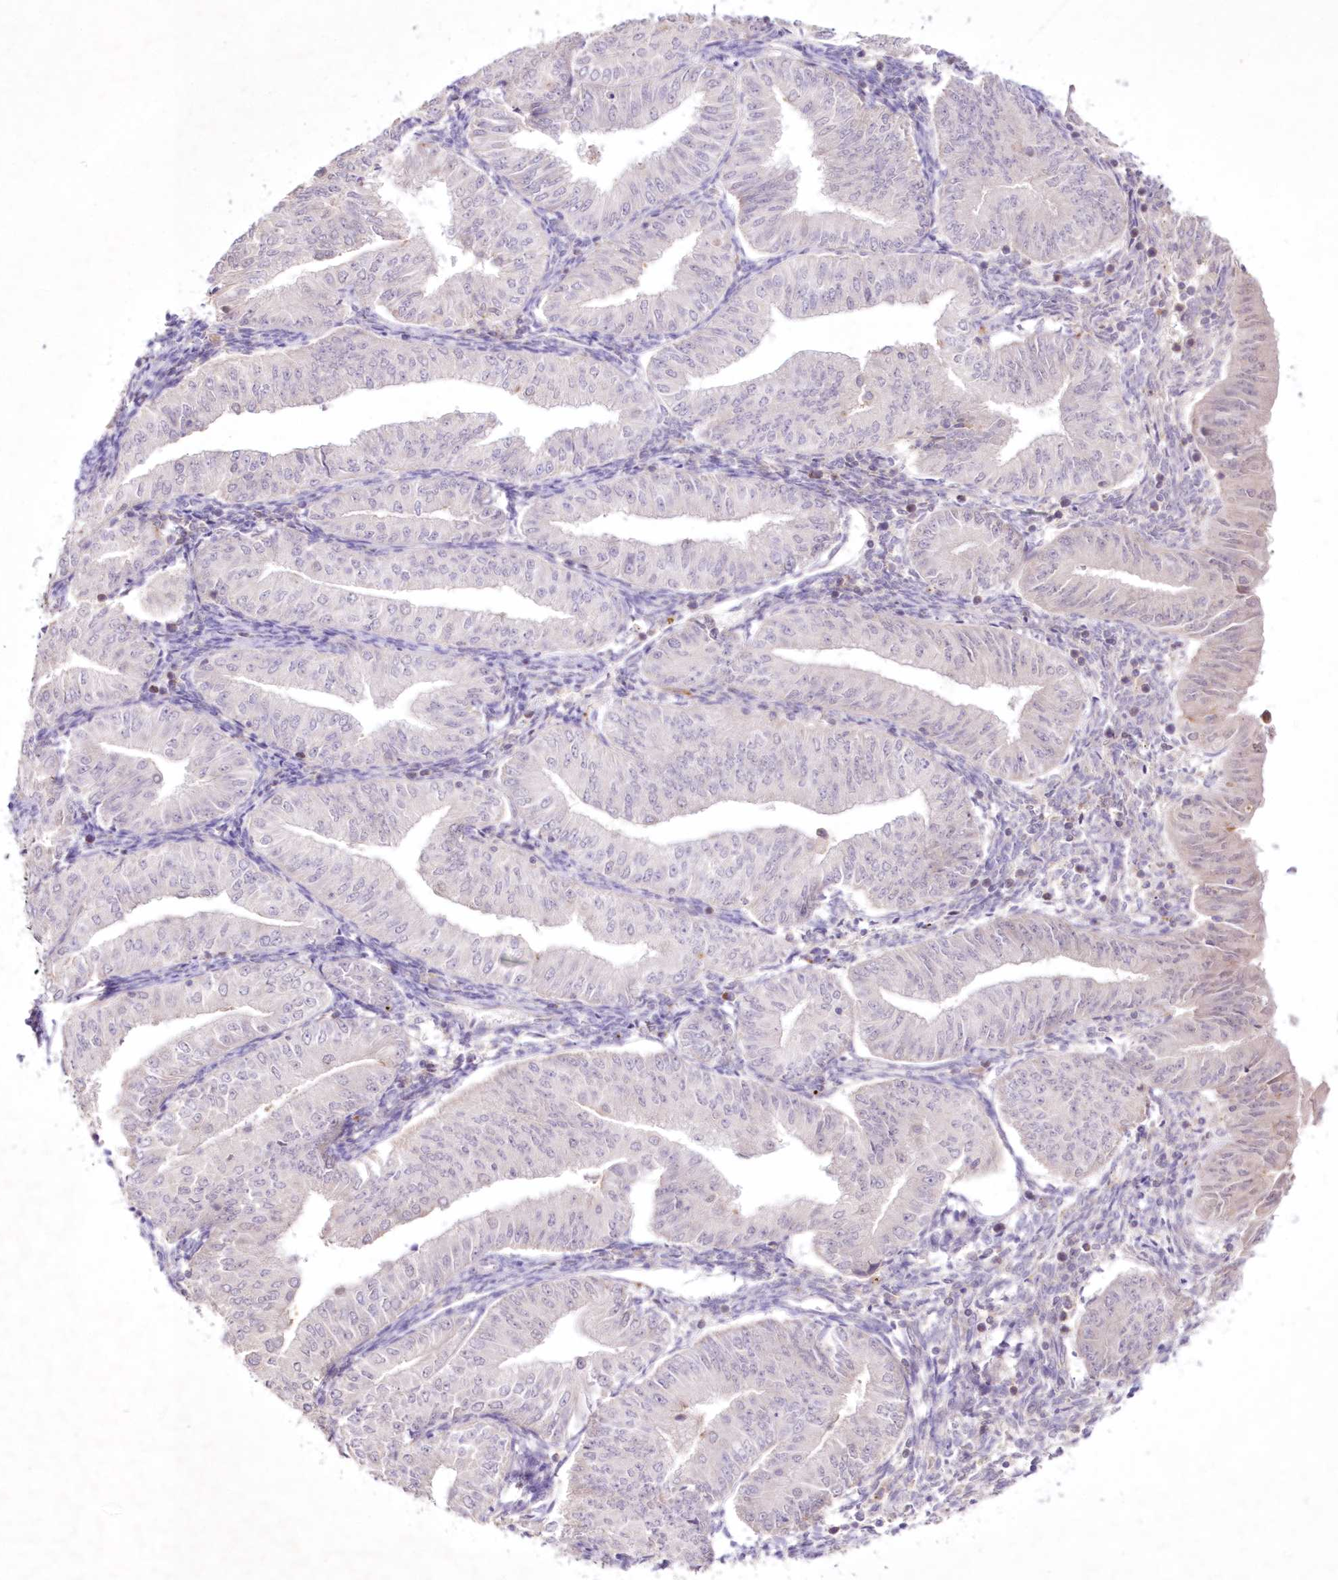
{"staining": {"intensity": "negative", "quantity": "none", "location": "none"}, "tissue": "endometrial cancer", "cell_type": "Tumor cells", "image_type": "cancer", "snomed": [{"axis": "morphology", "description": "Normal tissue, NOS"}, {"axis": "morphology", "description": "Adenocarcinoma, NOS"}, {"axis": "topography", "description": "Endometrium"}], "caption": "This photomicrograph is of endometrial cancer stained with IHC to label a protein in brown with the nuclei are counter-stained blue. There is no expression in tumor cells.", "gene": "NEU4", "patient": {"sex": "female", "age": 53}}